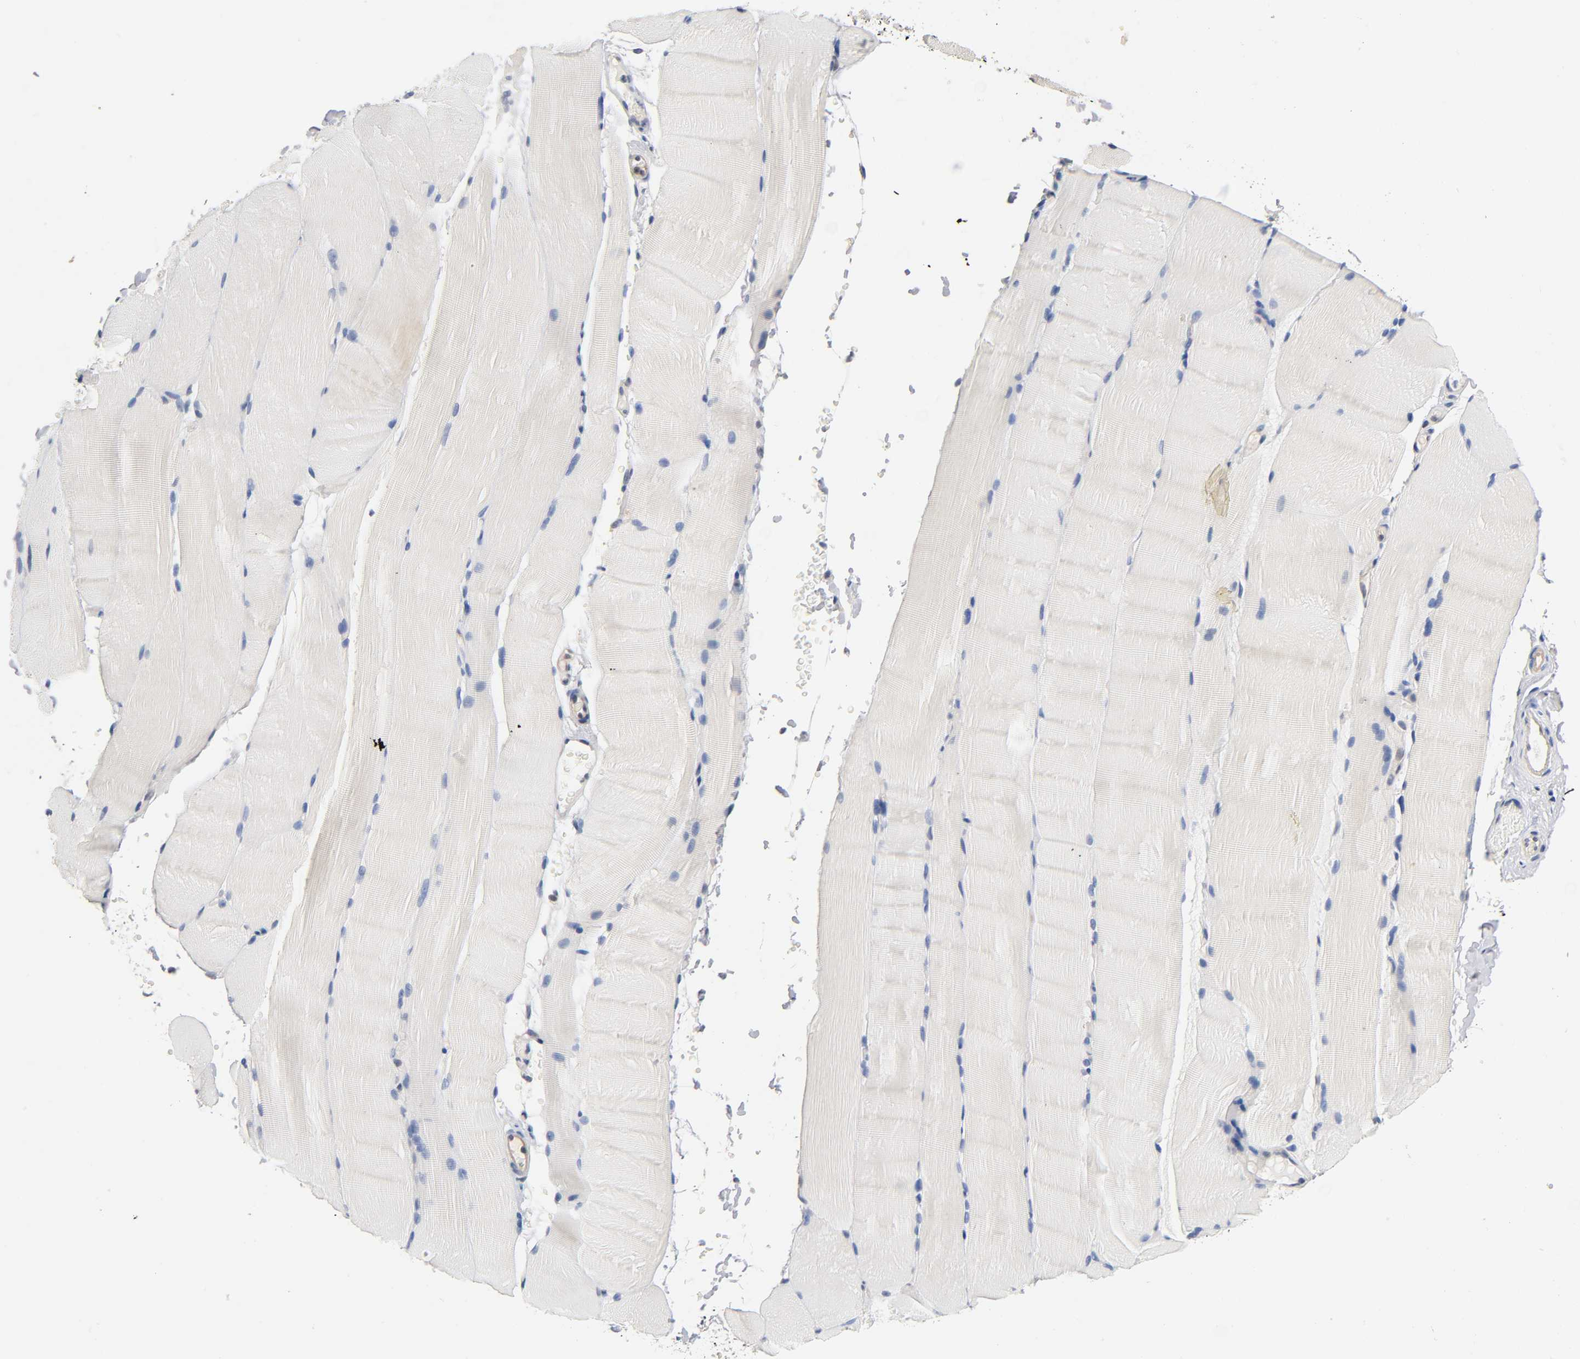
{"staining": {"intensity": "negative", "quantity": "none", "location": "none"}, "tissue": "skeletal muscle", "cell_type": "Myocytes", "image_type": "normal", "snomed": [{"axis": "morphology", "description": "Normal tissue, NOS"}, {"axis": "topography", "description": "Skeletal muscle"}, {"axis": "topography", "description": "Parathyroid gland"}], "caption": "The IHC image has no significant staining in myocytes of skeletal muscle. Brightfield microscopy of immunohistochemistry (IHC) stained with DAB (3,3'-diaminobenzidine) (brown) and hematoxylin (blue), captured at high magnification.", "gene": "FYN", "patient": {"sex": "female", "age": 37}}